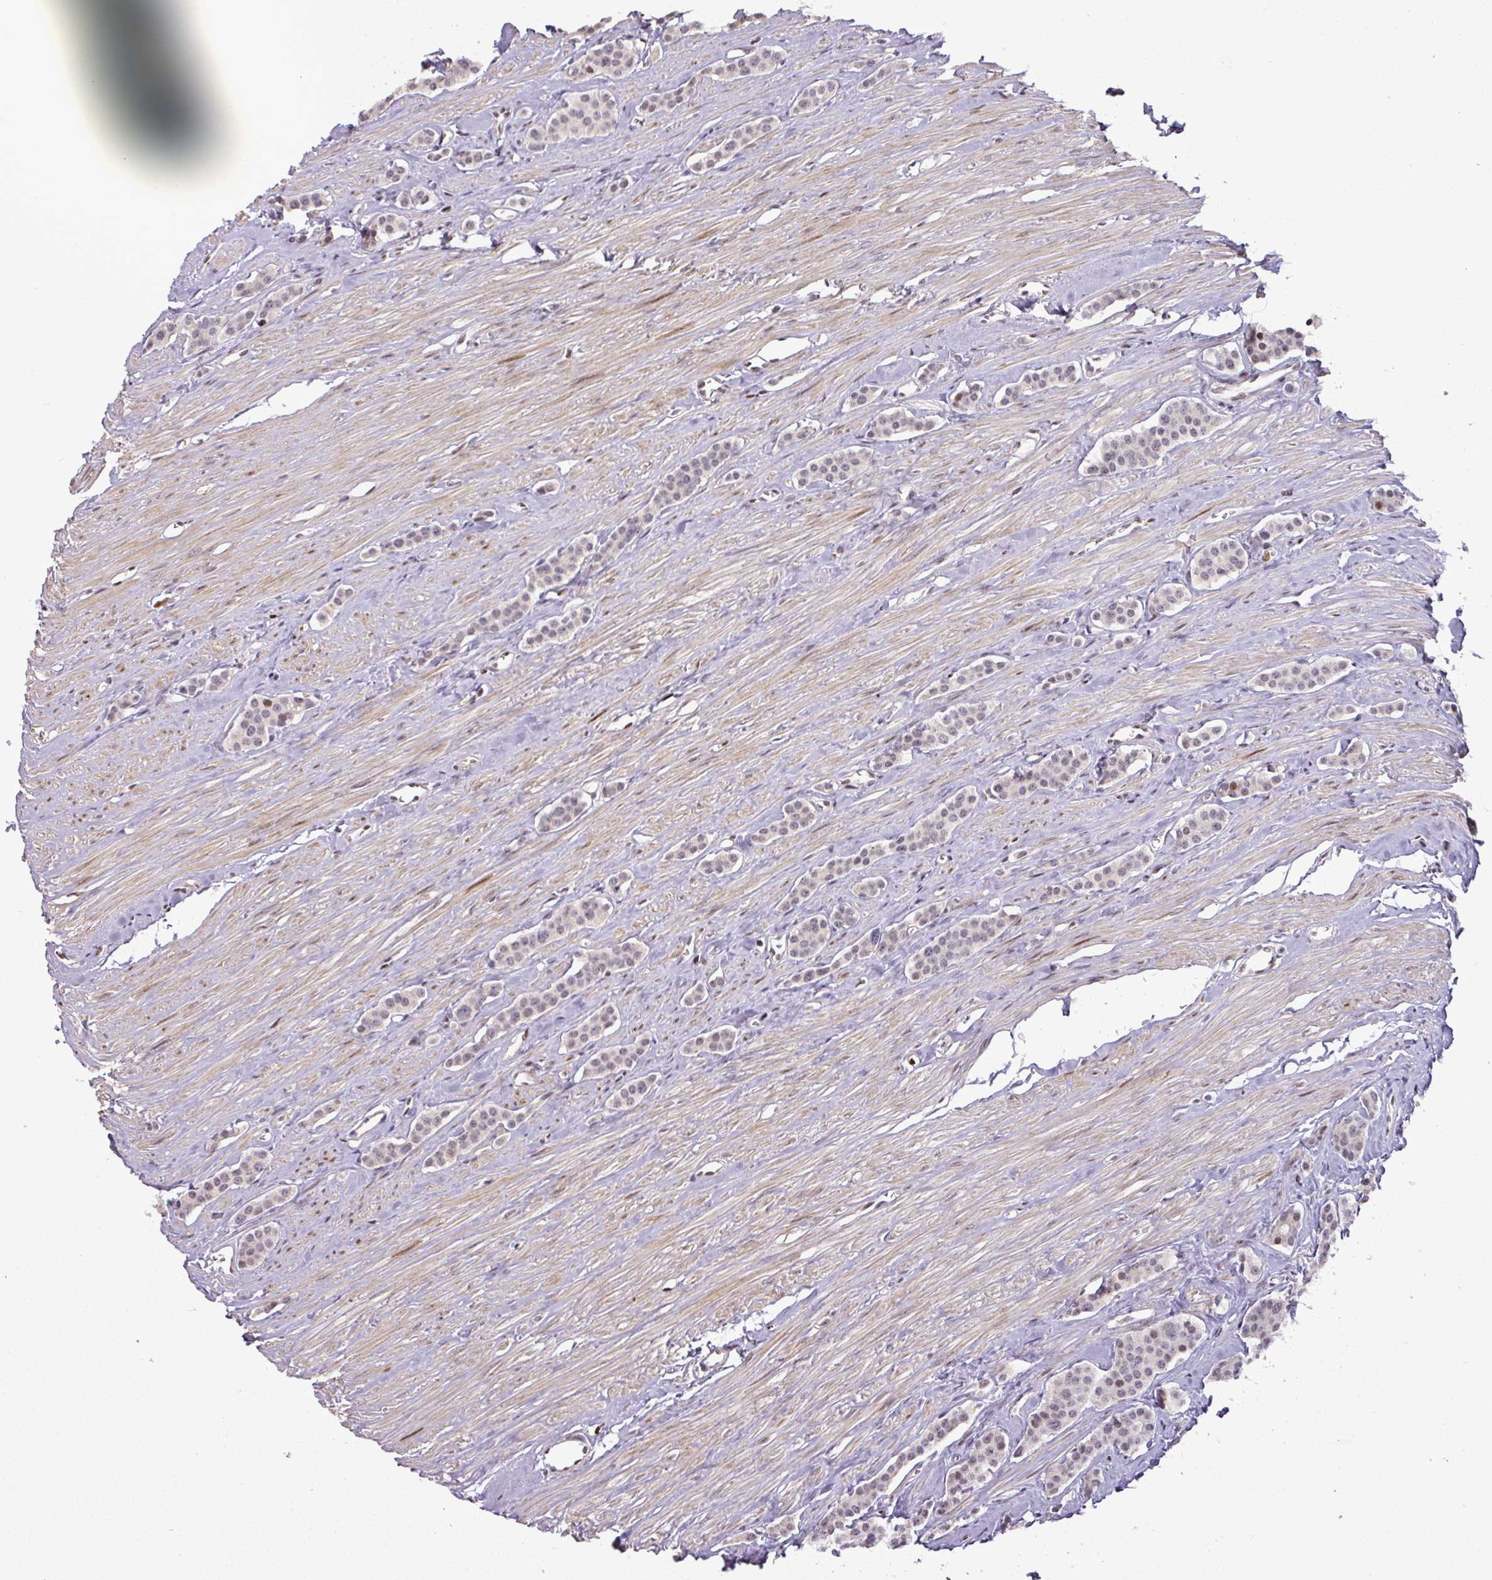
{"staining": {"intensity": "moderate", "quantity": "<25%", "location": "nuclear"}, "tissue": "carcinoid", "cell_type": "Tumor cells", "image_type": "cancer", "snomed": [{"axis": "morphology", "description": "Carcinoid, malignant, NOS"}, {"axis": "topography", "description": "Small intestine"}], "caption": "Carcinoid stained with a brown dye exhibits moderate nuclear positive positivity in approximately <25% of tumor cells.", "gene": "MYSM1", "patient": {"sex": "male", "age": 60}}